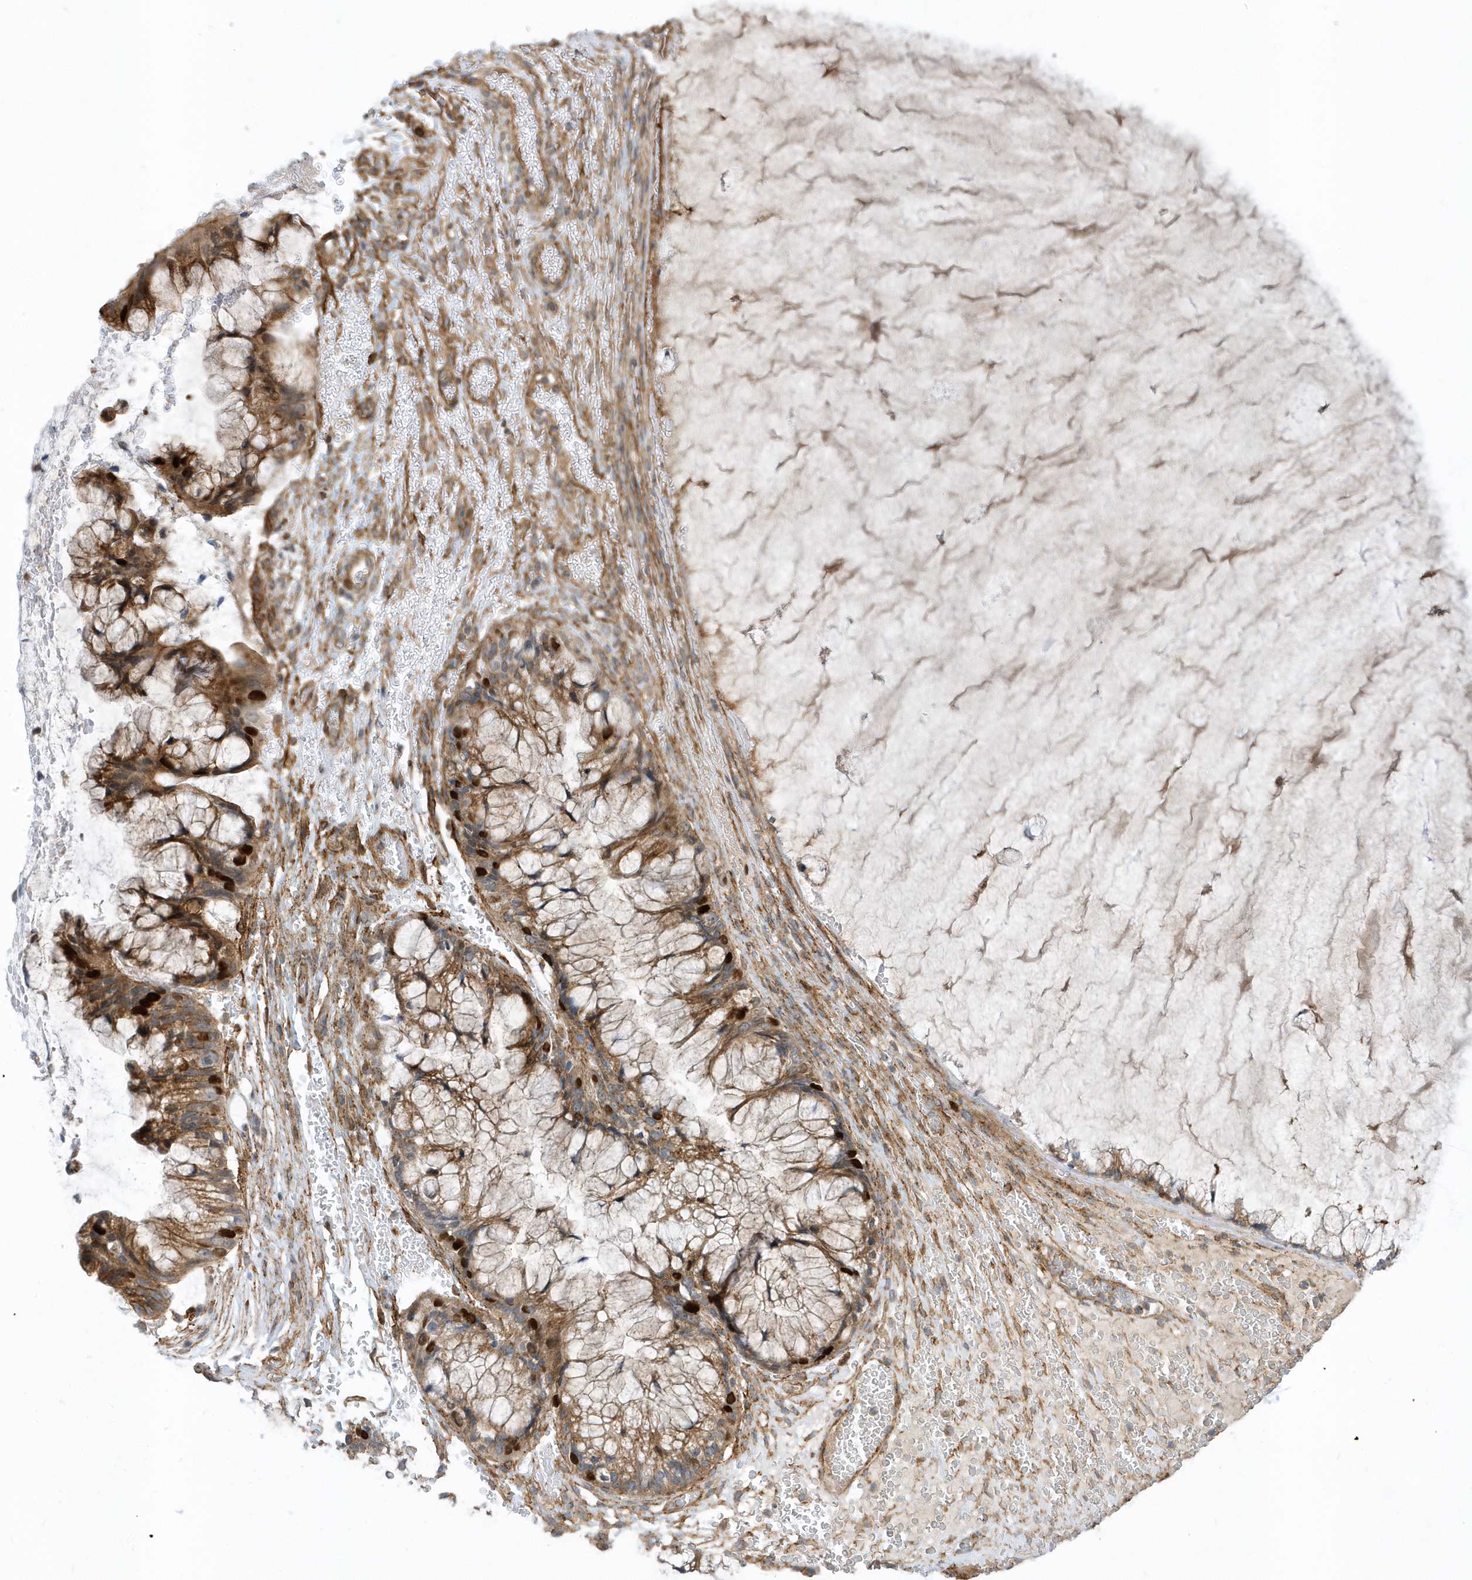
{"staining": {"intensity": "strong", "quantity": ">75%", "location": "cytoplasmic/membranous,nuclear"}, "tissue": "ovarian cancer", "cell_type": "Tumor cells", "image_type": "cancer", "snomed": [{"axis": "morphology", "description": "Cystadenocarcinoma, mucinous, NOS"}, {"axis": "topography", "description": "Ovary"}], "caption": "Immunohistochemistry image of ovarian cancer stained for a protein (brown), which reveals high levels of strong cytoplasmic/membranous and nuclear positivity in approximately >75% of tumor cells.", "gene": "HRH4", "patient": {"sex": "female", "age": 37}}